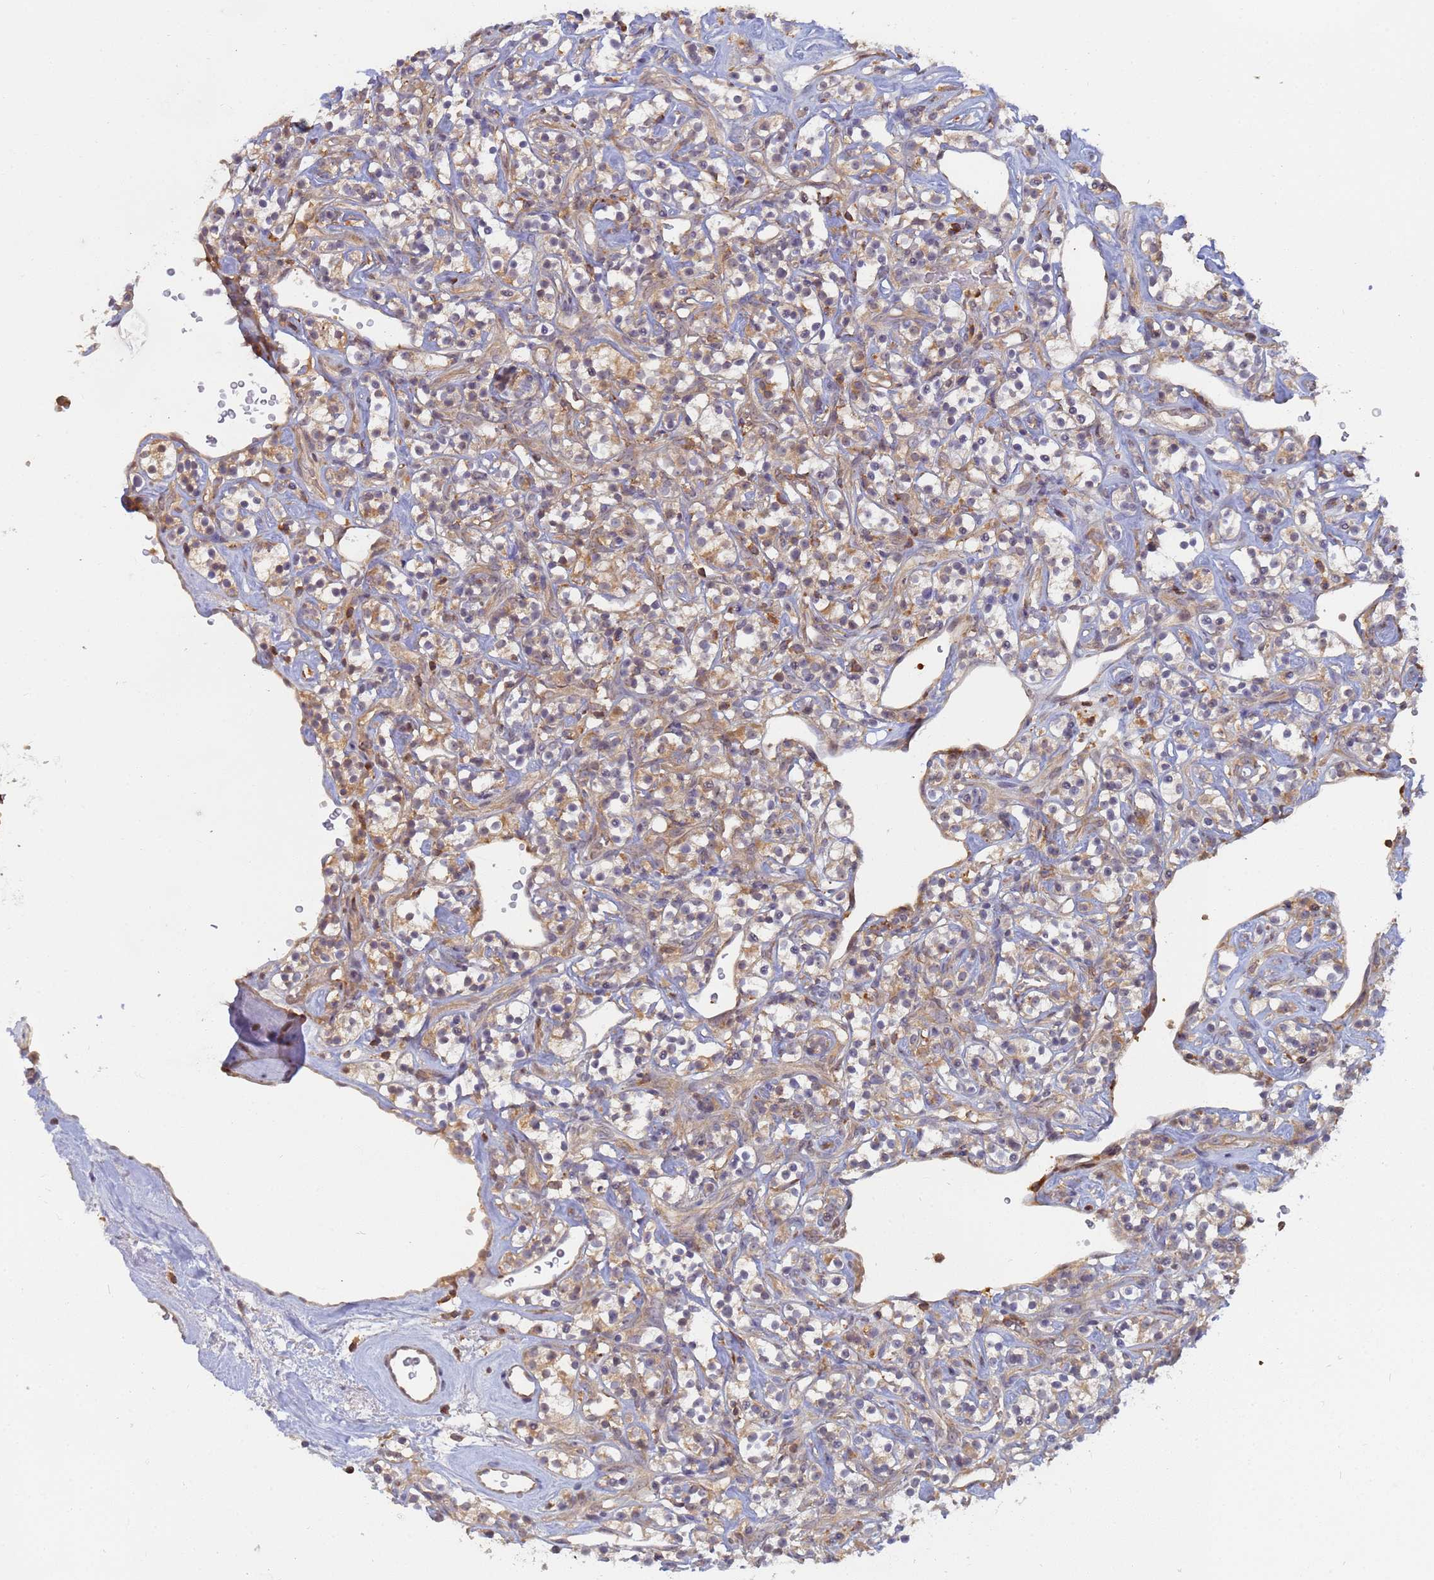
{"staining": {"intensity": "weak", "quantity": ">75%", "location": "cytoplasmic/membranous"}, "tissue": "renal cancer", "cell_type": "Tumor cells", "image_type": "cancer", "snomed": [{"axis": "morphology", "description": "Adenocarcinoma, NOS"}, {"axis": "topography", "description": "Kidney"}], "caption": "The image reveals immunohistochemical staining of renal cancer. There is weak cytoplasmic/membranous expression is present in approximately >75% of tumor cells. The staining is performed using DAB brown chromogen to label protein expression. The nuclei are counter-stained blue using hematoxylin.", "gene": "SHARPIN", "patient": {"sex": "male", "age": 77}}